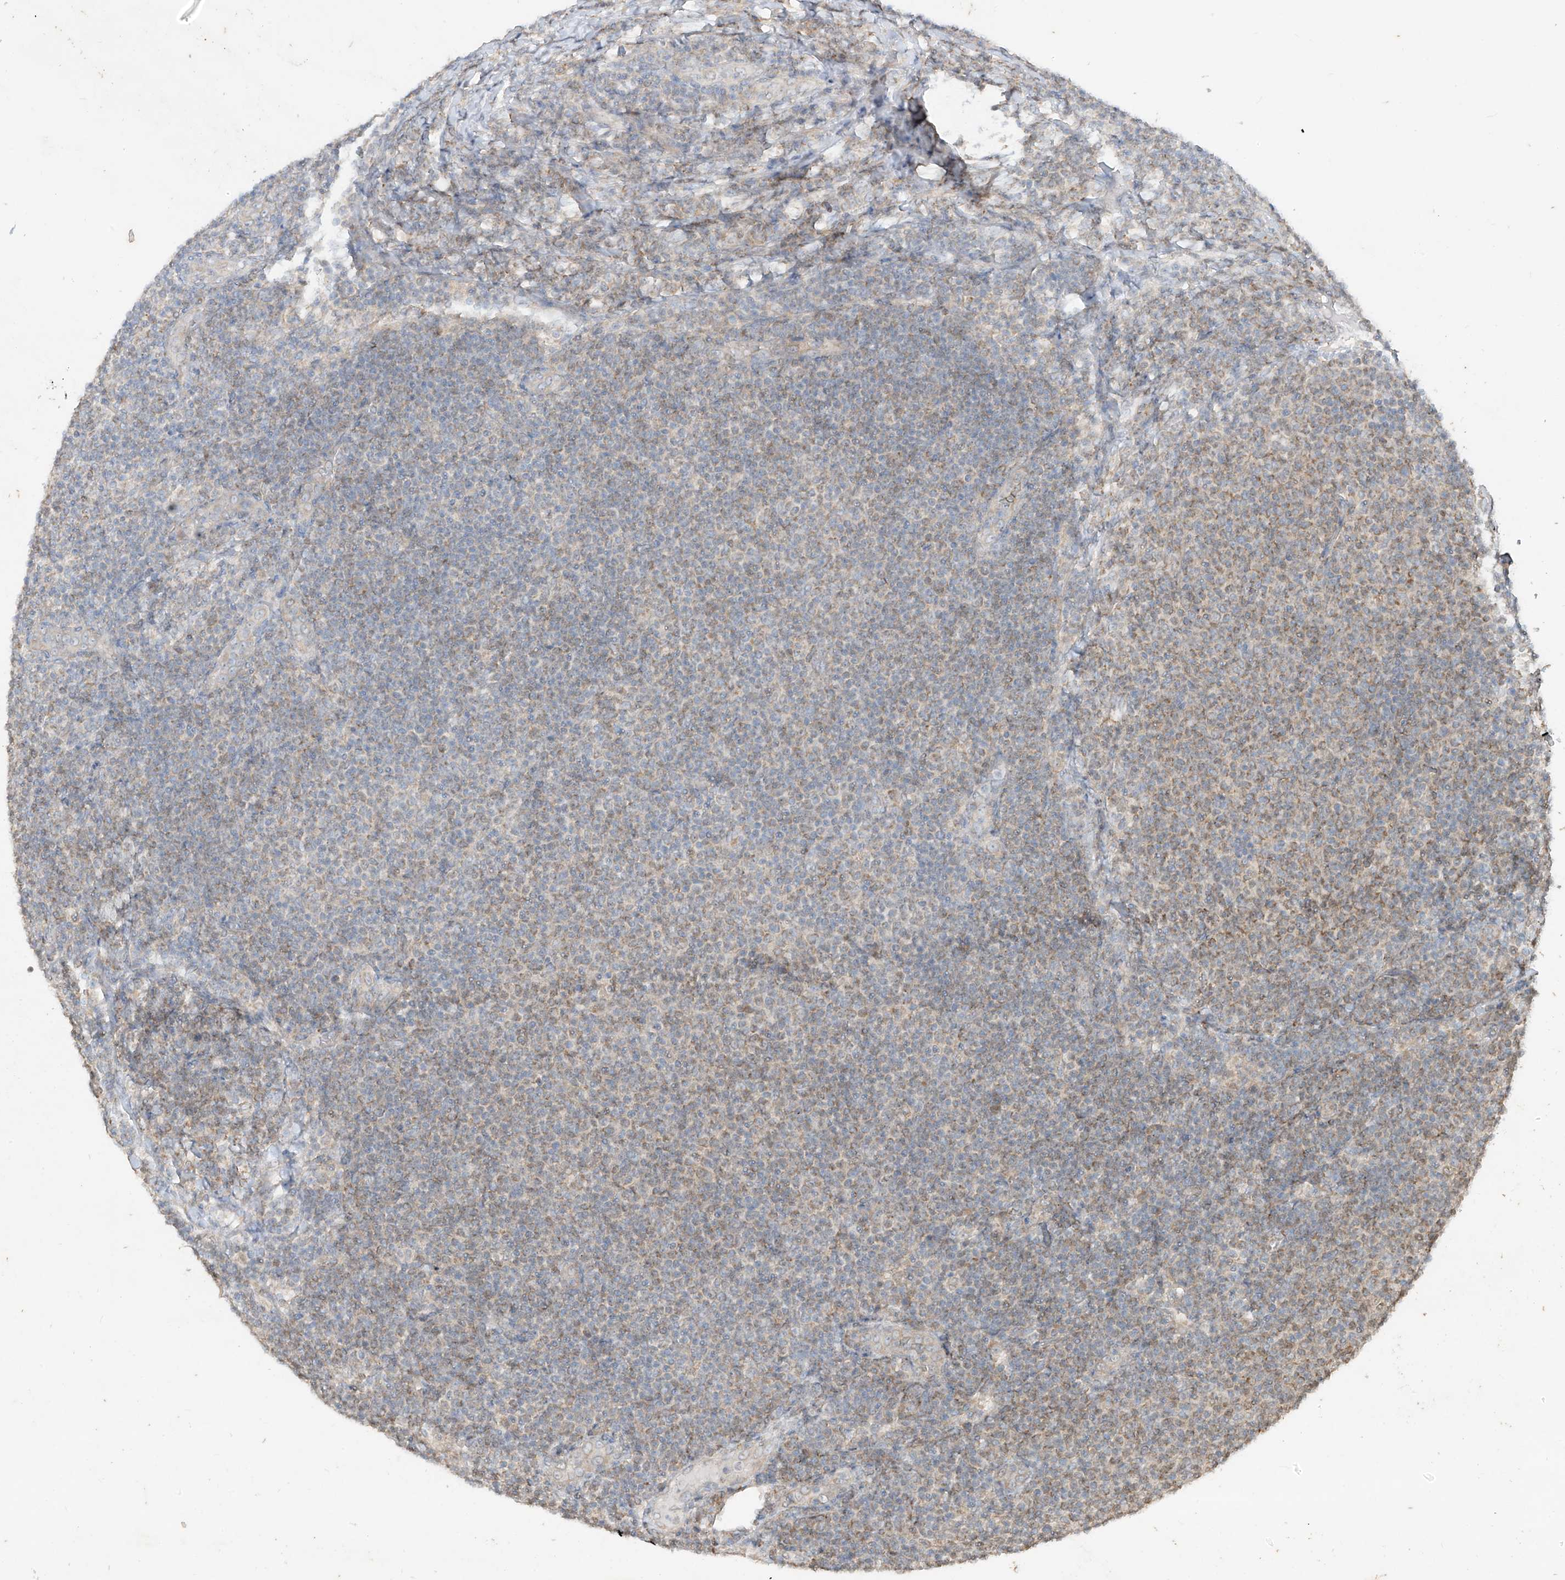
{"staining": {"intensity": "weak", "quantity": "<25%", "location": "cytoplasmic/membranous"}, "tissue": "lymphoma", "cell_type": "Tumor cells", "image_type": "cancer", "snomed": [{"axis": "morphology", "description": "Malignant lymphoma, non-Hodgkin's type, Low grade"}, {"axis": "topography", "description": "Lymph node"}], "caption": "This image is of lymphoma stained with immunohistochemistry (IHC) to label a protein in brown with the nuclei are counter-stained blue. There is no staining in tumor cells.", "gene": "MTUS2", "patient": {"sex": "male", "age": 66}}